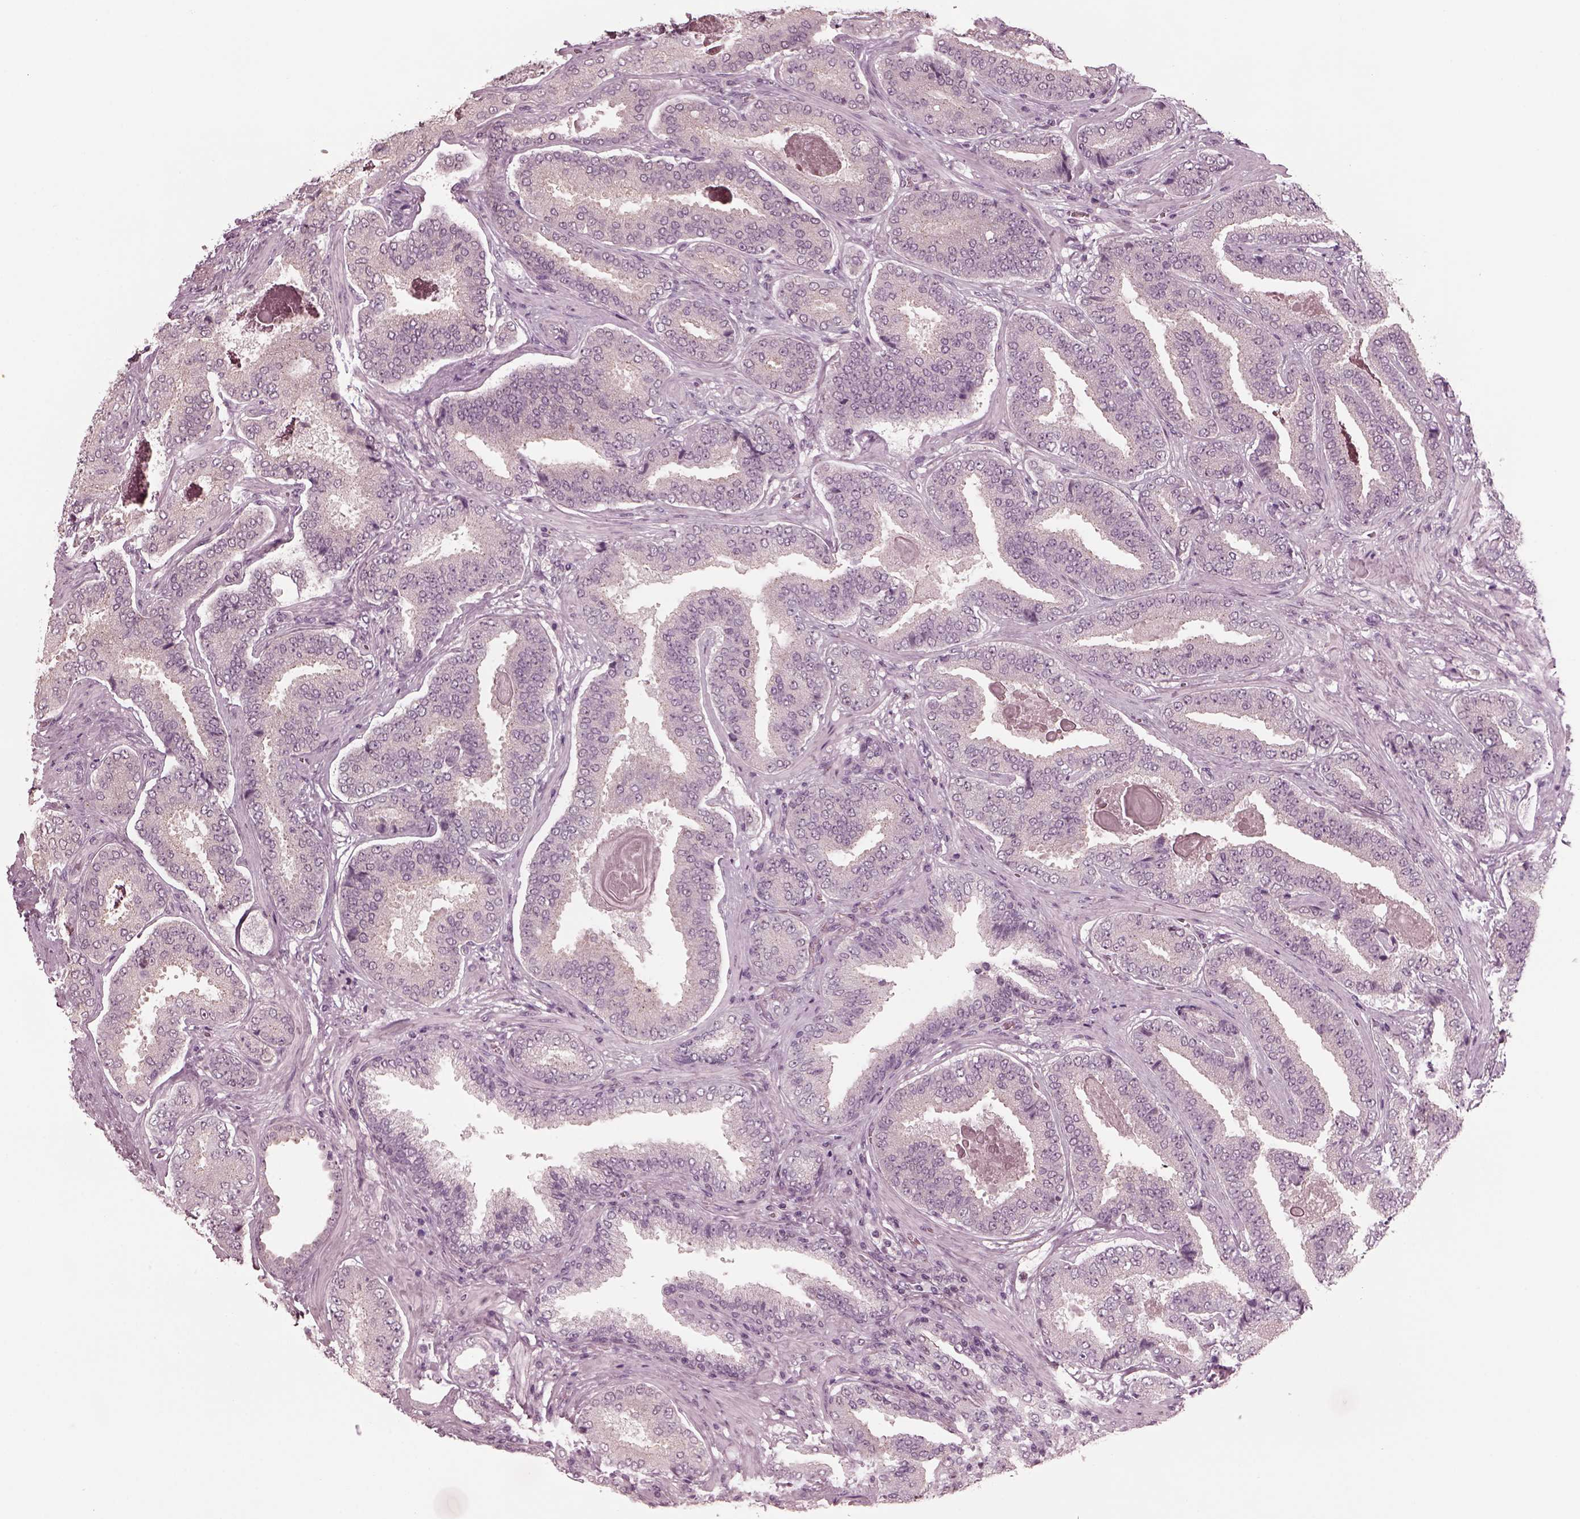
{"staining": {"intensity": "negative", "quantity": "none", "location": "none"}, "tissue": "prostate cancer", "cell_type": "Tumor cells", "image_type": "cancer", "snomed": [{"axis": "morphology", "description": "Adenocarcinoma, NOS"}, {"axis": "topography", "description": "Prostate"}], "caption": "This photomicrograph is of prostate cancer (adenocarcinoma) stained with IHC to label a protein in brown with the nuclei are counter-stained blue. There is no staining in tumor cells. Nuclei are stained in blue.", "gene": "SAXO1", "patient": {"sex": "male", "age": 64}}